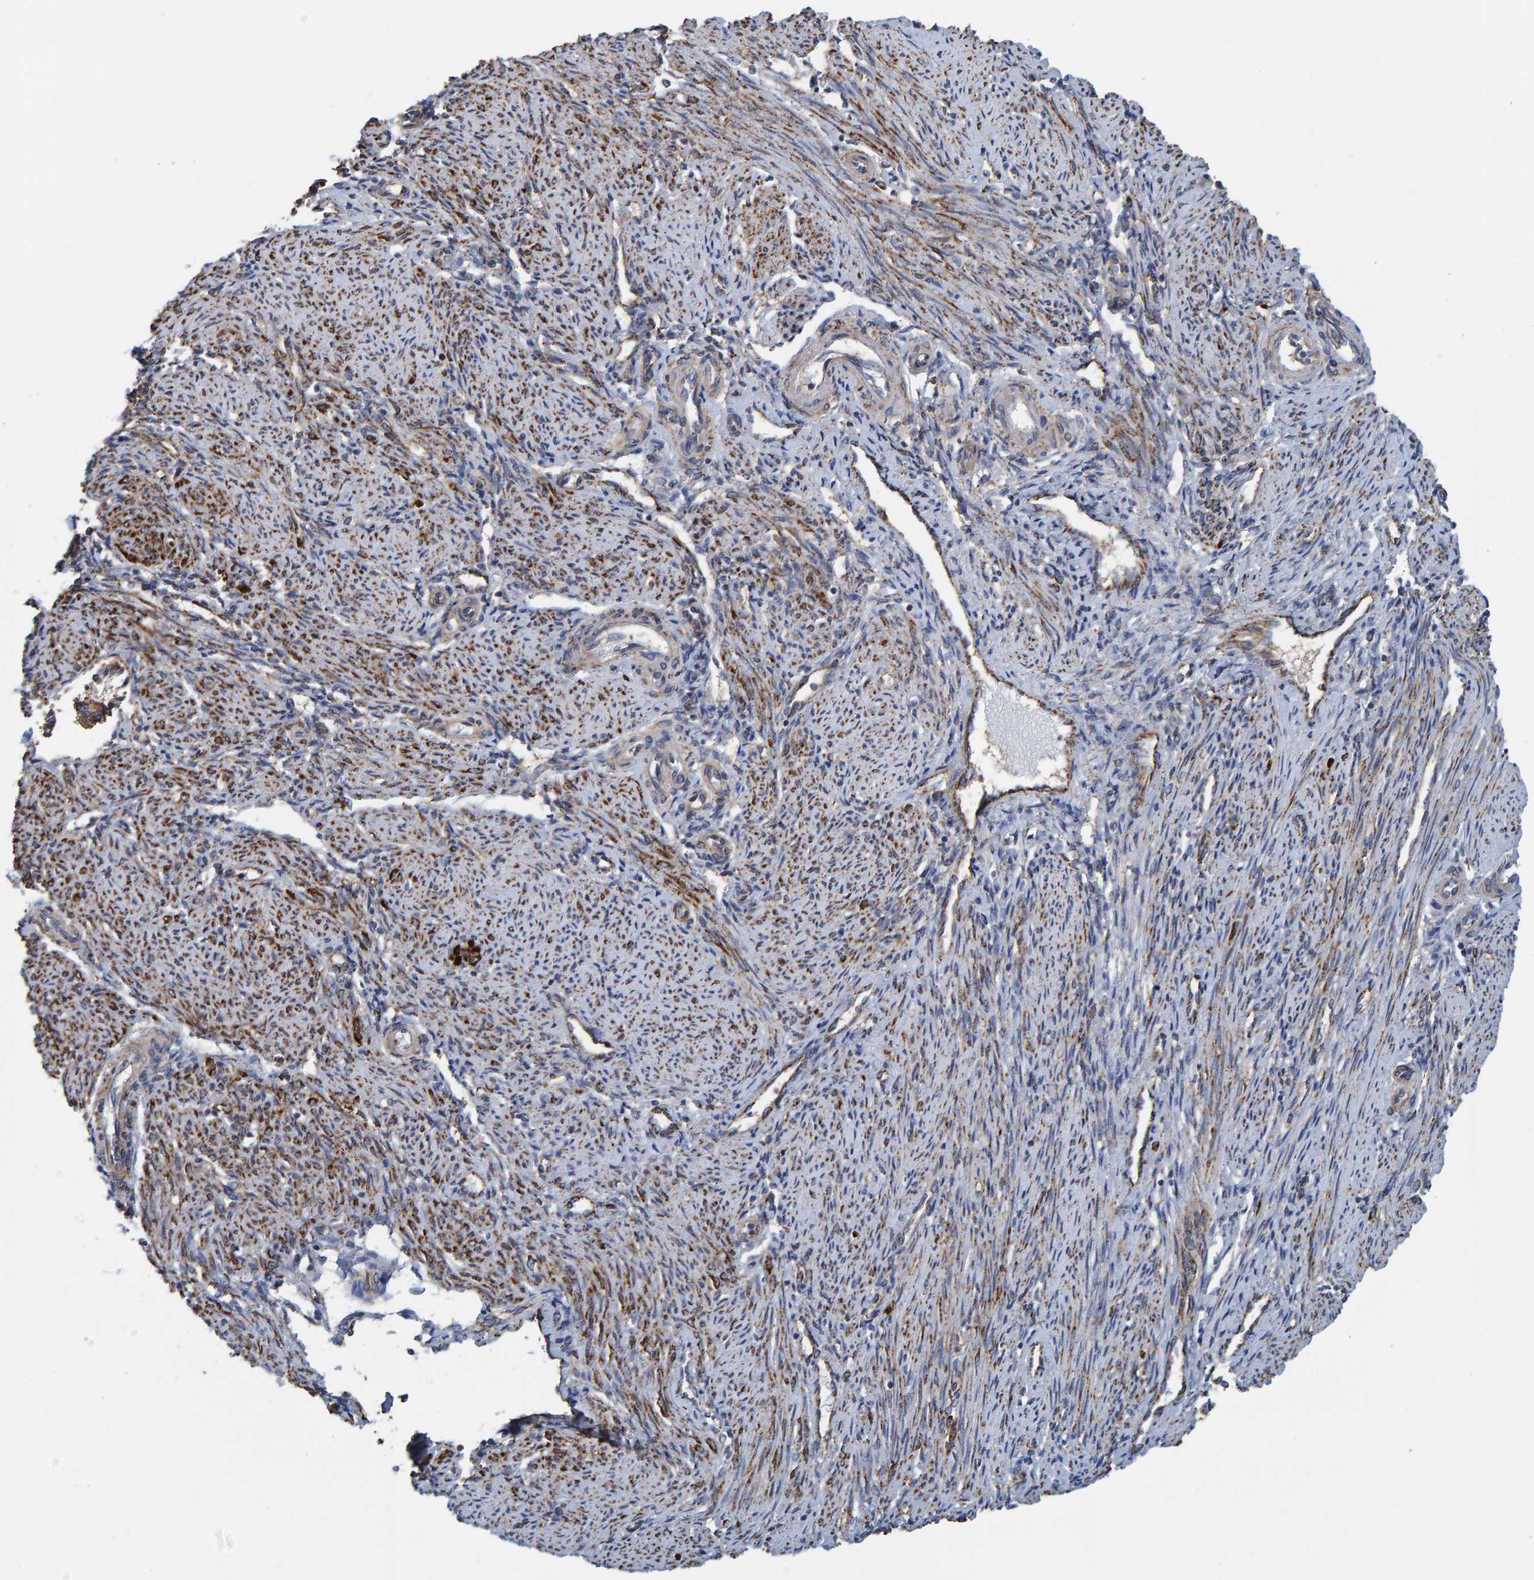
{"staining": {"intensity": "moderate", "quantity": "25%-75%", "location": "cytoplasmic/membranous"}, "tissue": "endometrium", "cell_type": "Cells in endometrial stroma", "image_type": "normal", "snomed": [{"axis": "morphology", "description": "Normal tissue, NOS"}, {"axis": "topography", "description": "Endometrium"}], "caption": "Endometrium stained with immunohistochemistry shows moderate cytoplasmic/membranous staining in about 25%-75% of cells in endometrial stroma.", "gene": "LRSAM1", "patient": {"sex": "female", "age": 42}}